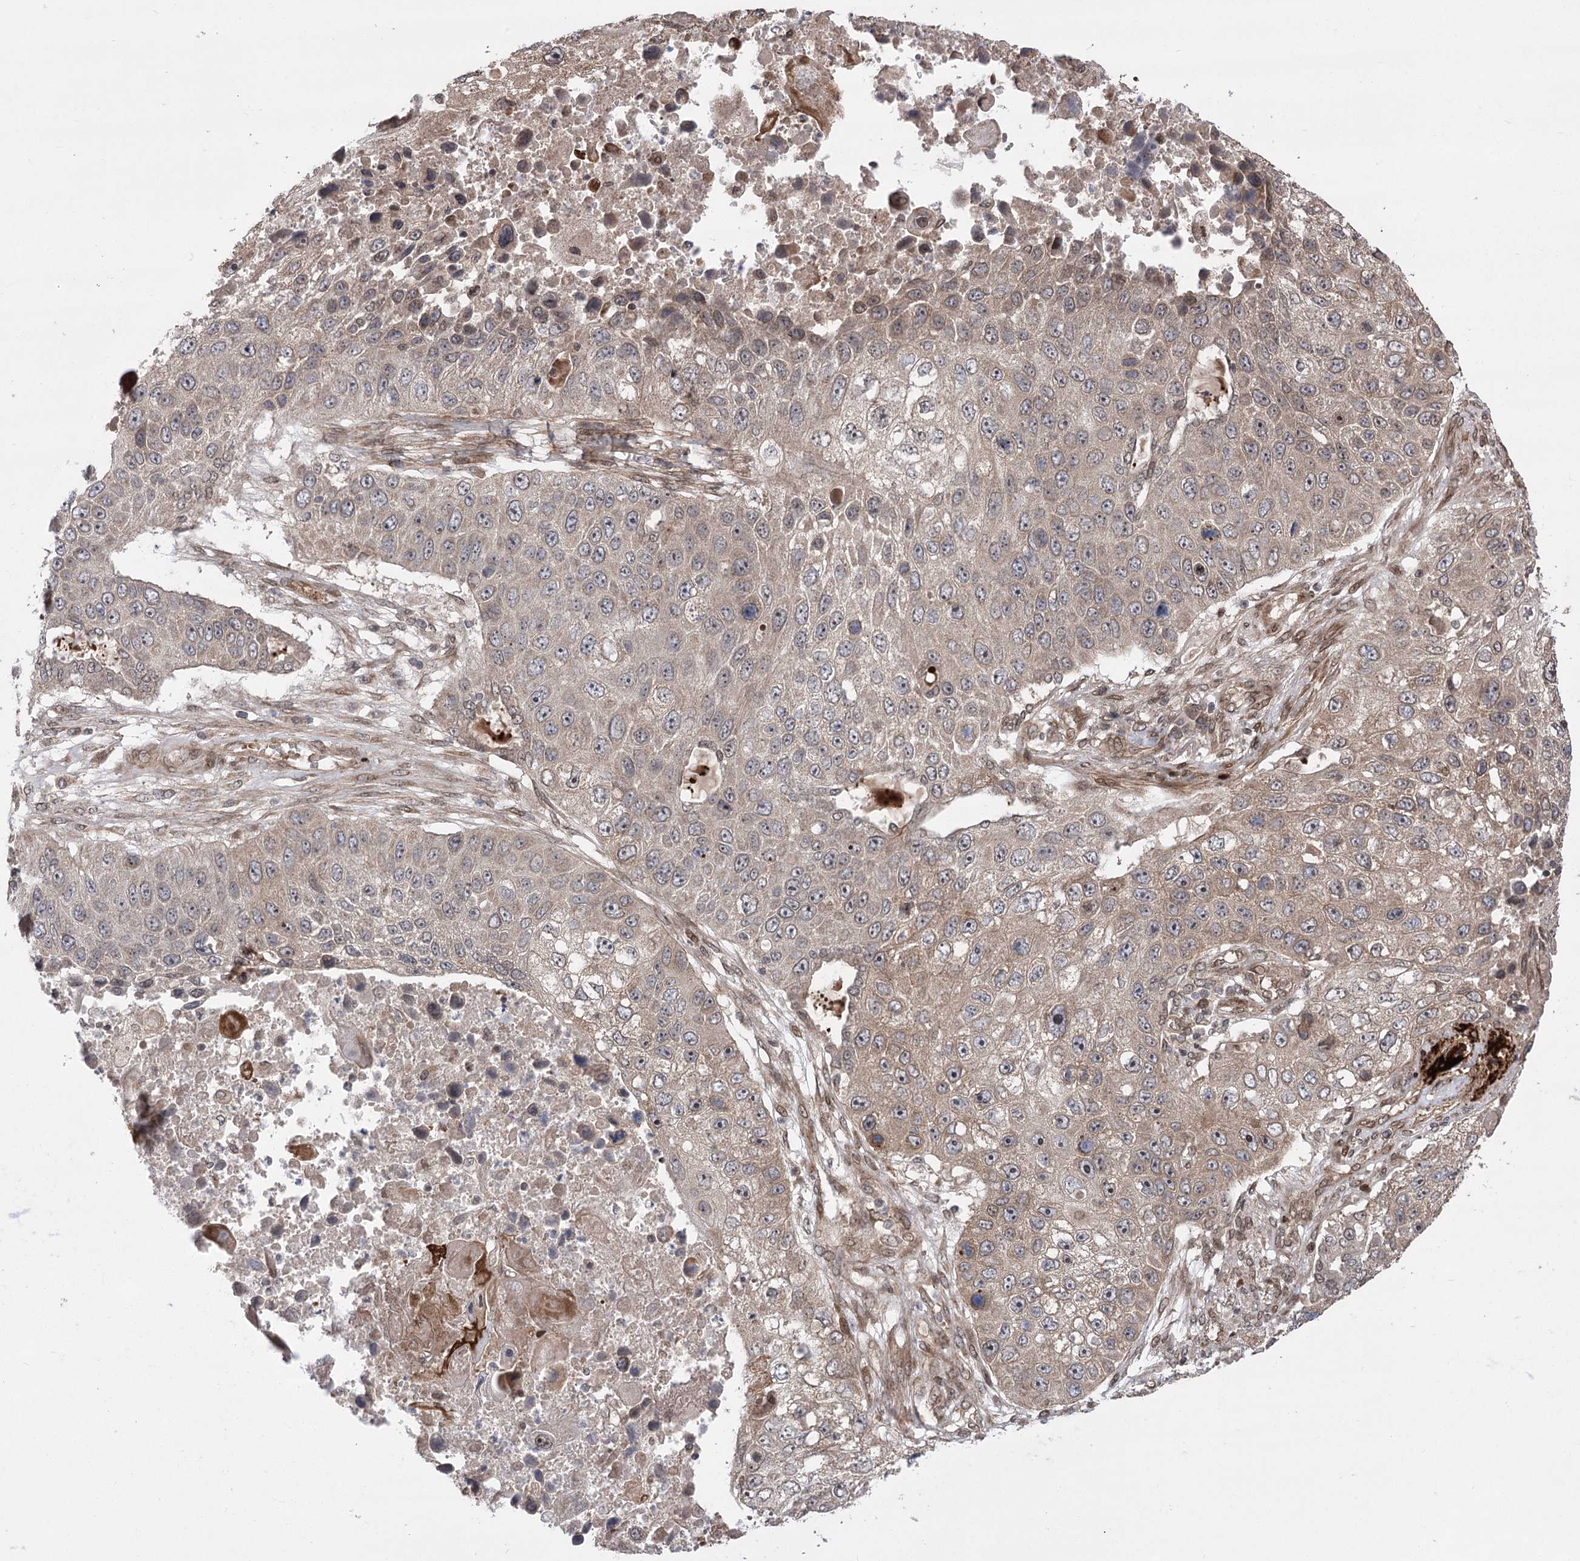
{"staining": {"intensity": "weak", "quantity": "25%-75%", "location": "cytoplasmic/membranous"}, "tissue": "lung cancer", "cell_type": "Tumor cells", "image_type": "cancer", "snomed": [{"axis": "morphology", "description": "Squamous cell carcinoma, NOS"}, {"axis": "topography", "description": "Lung"}], "caption": "This is a micrograph of immunohistochemistry (IHC) staining of squamous cell carcinoma (lung), which shows weak staining in the cytoplasmic/membranous of tumor cells.", "gene": "TENM2", "patient": {"sex": "male", "age": 61}}